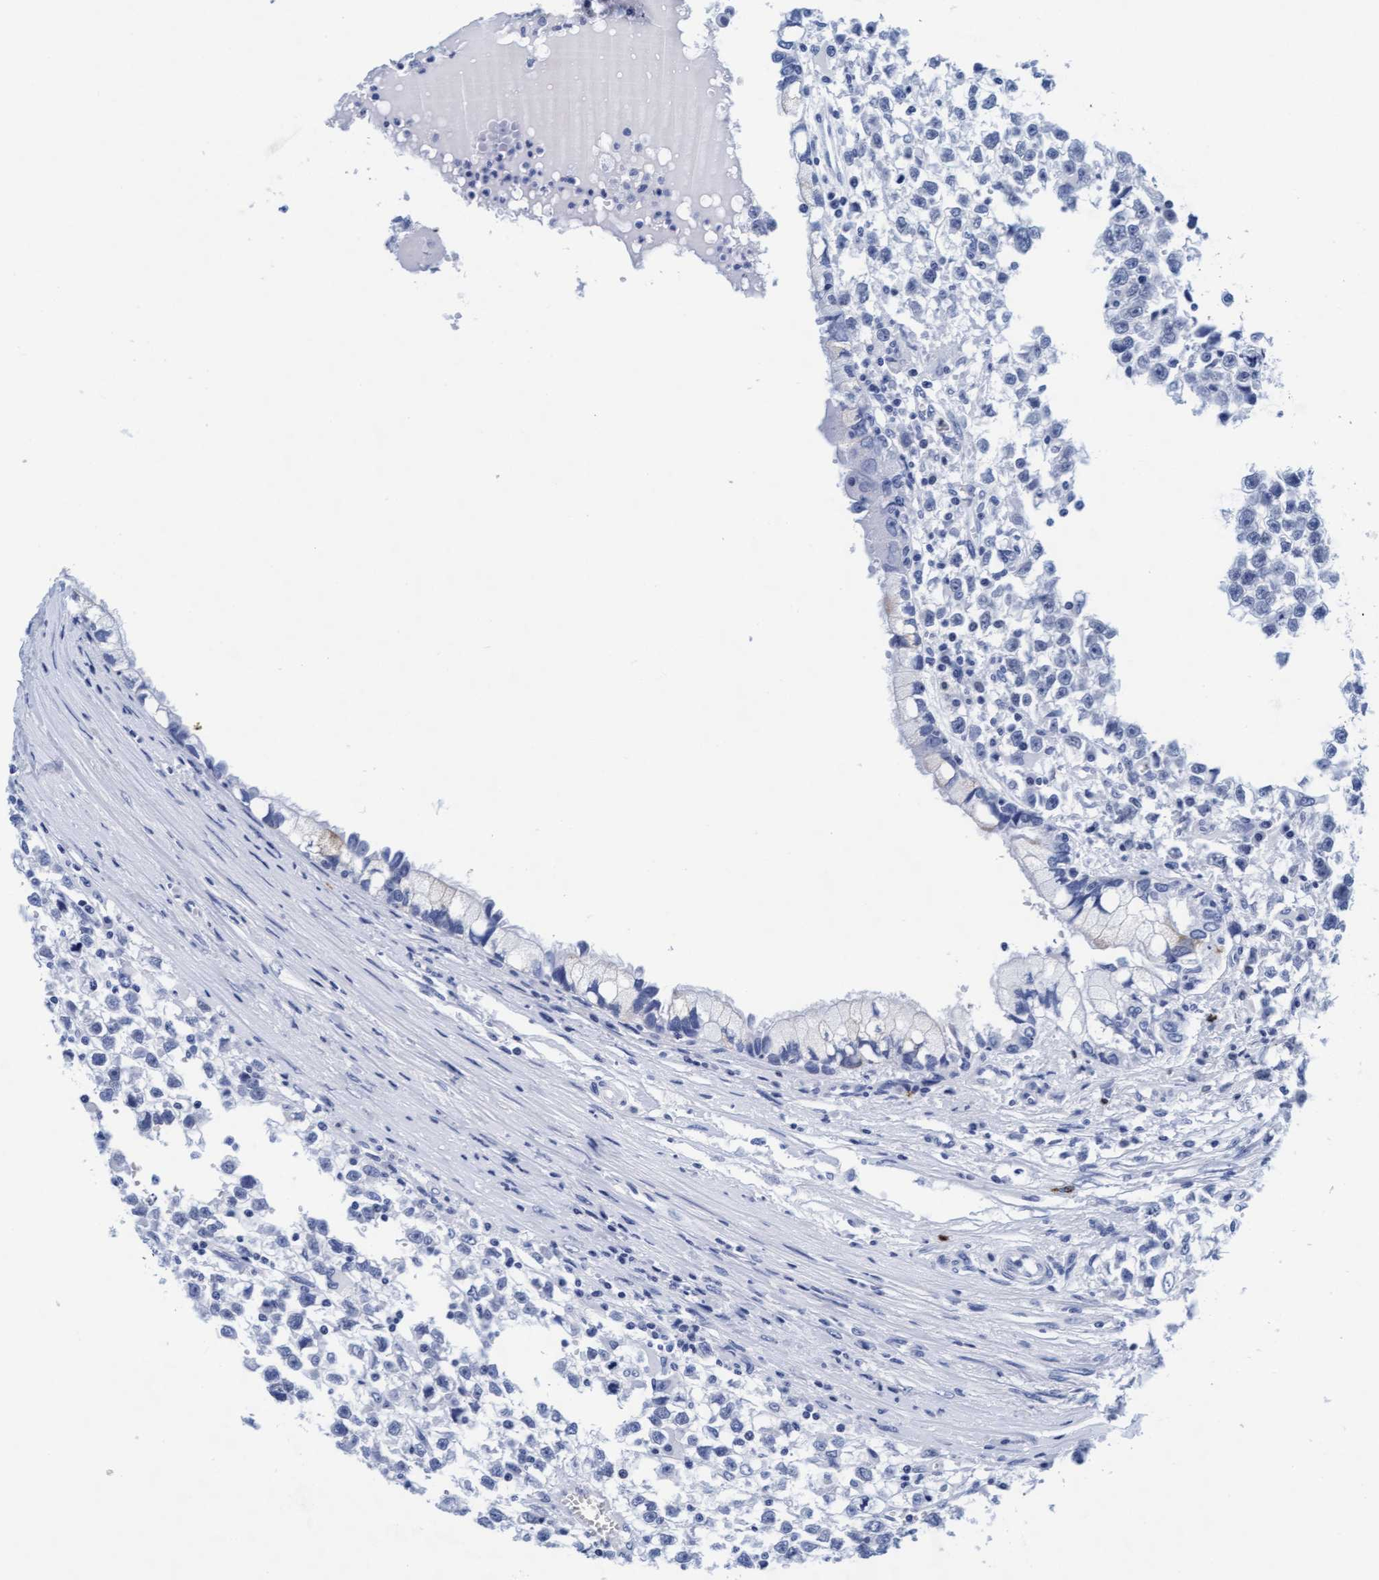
{"staining": {"intensity": "negative", "quantity": "none", "location": "none"}, "tissue": "testis cancer", "cell_type": "Tumor cells", "image_type": "cancer", "snomed": [{"axis": "morphology", "description": "Seminoma, NOS"}, {"axis": "morphology", "description": "Carcinoma, Embryonal, NOS"}, {"axis": "topography", "description": "Testis"}], "caption": "The image exhibits no staining of tumor cells in testis cancer.", "gene": "ARSG", "patient": {"sex": "male", "age": 51}}